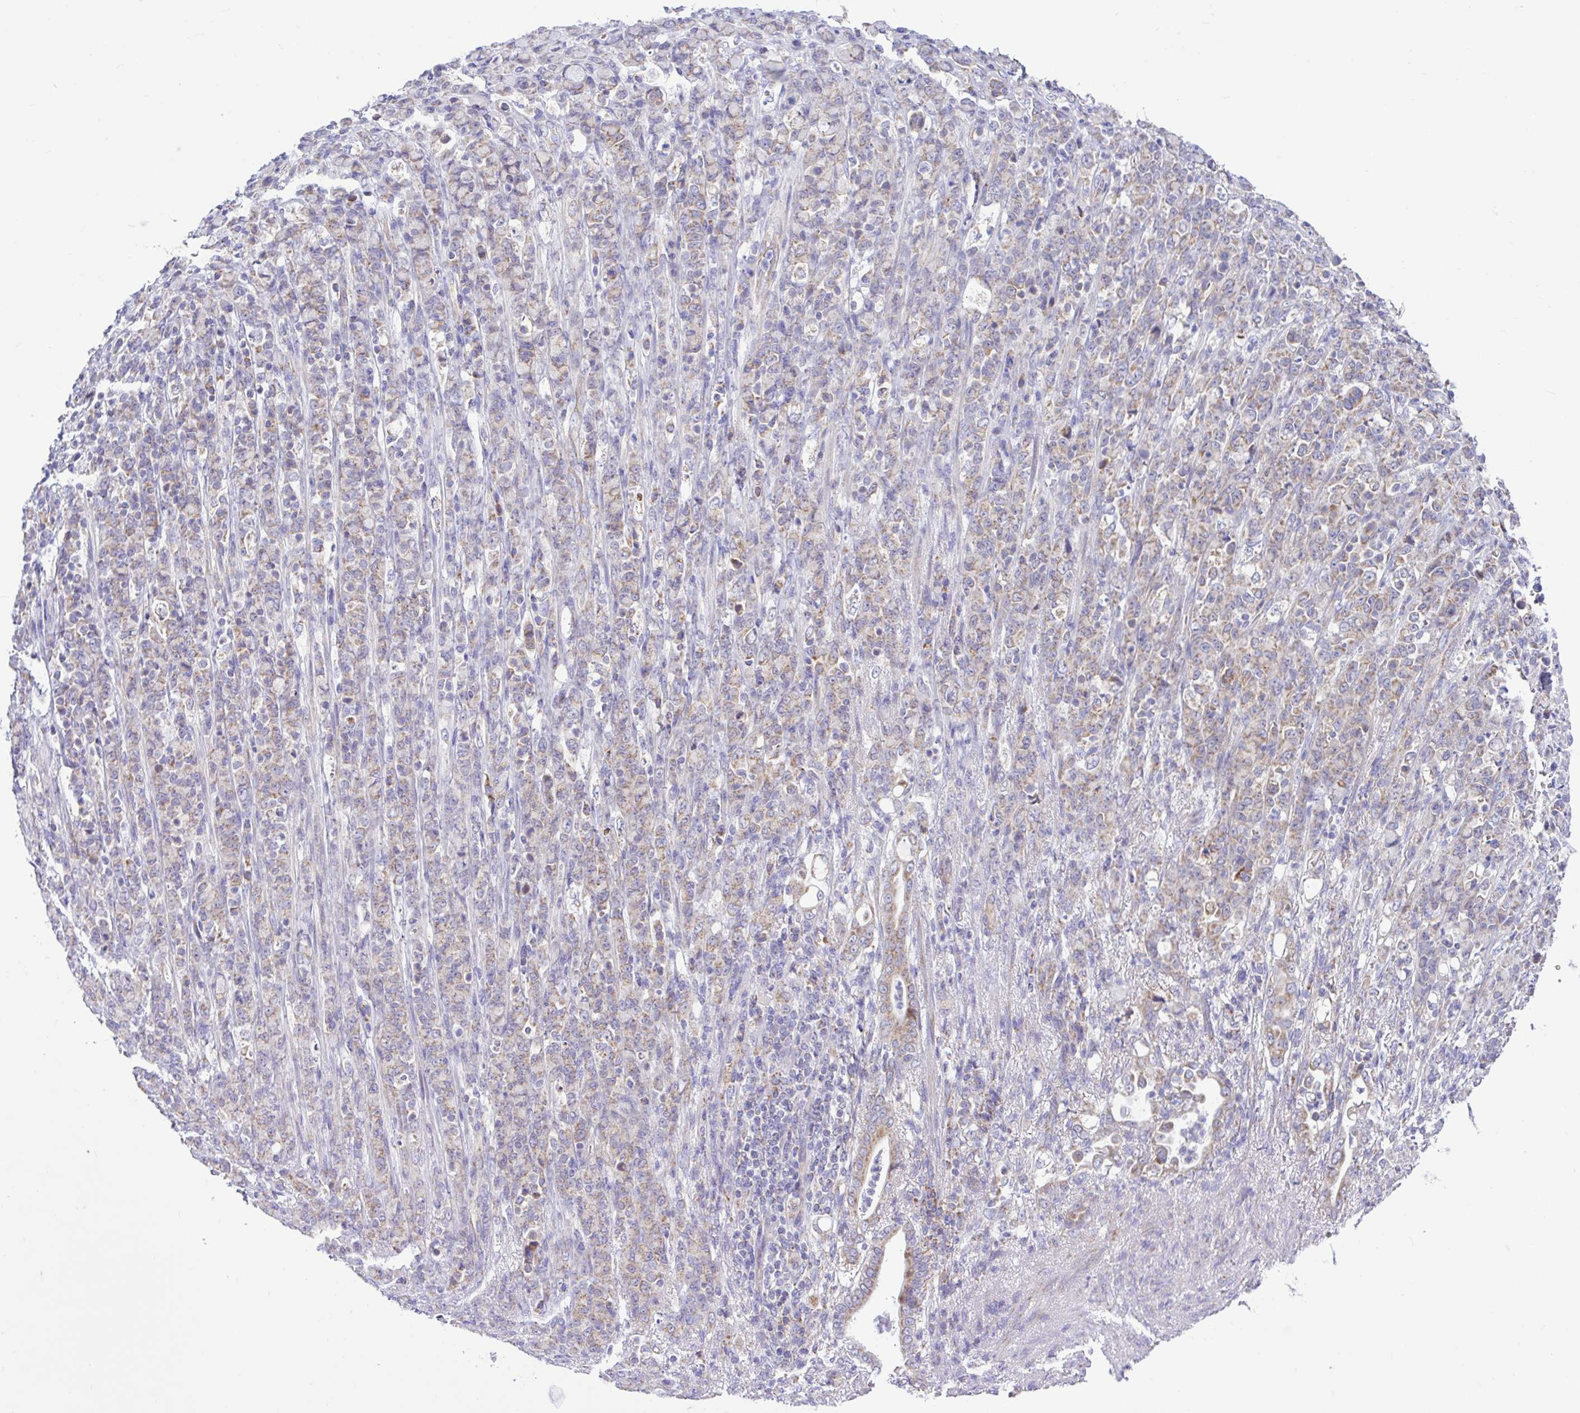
{"staining": {"intensity": "weak", "quantity": "25%-75%", "location": "cytoplasmic/membranous"}, "tissue": "stomach cancer", "cell_type": "Tumor cells", "image_type": "cancer", "snomed": [{"axis": "morphology", "description": "Normal tissue, NOS"}, {"axis": "morphology", "description": "Adenocarcinoma, NOS"}, {"axis": "topography", "description": "Stomach"}], "caption": "Immunohistochemical staining of stomach adenocarcinoma shows low levels of weak cytoplasmic/membranous protein staining in approximately 25%-75% of tumor cells.", "gene": "NDUFS2", "patient": {"sex": "female", "age": 79}}